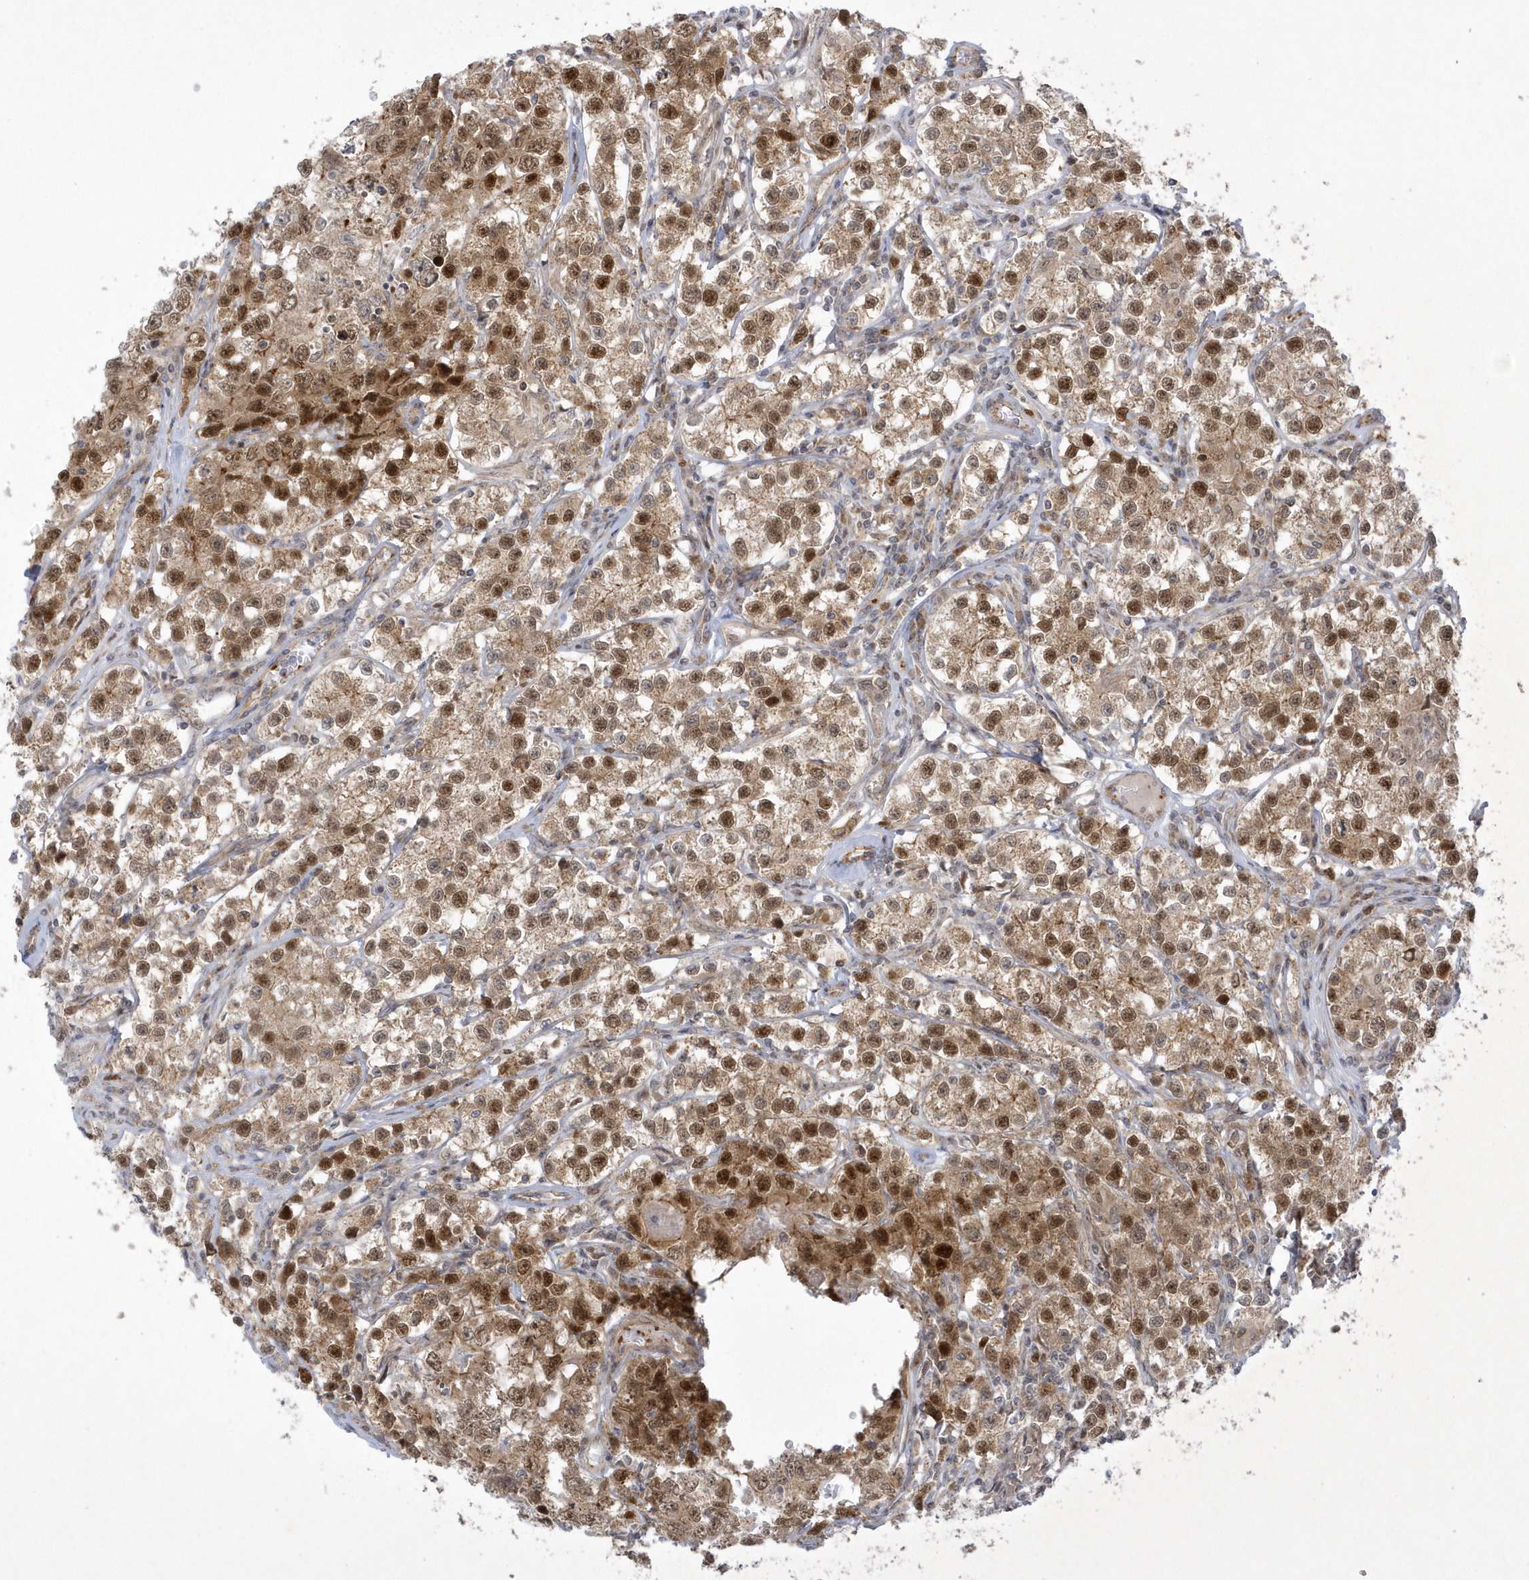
{"staining": {"intensity": "strong", "quantity": ">75%", "location": "cytoplasmic/membranous,nuclear"}, "tissue": "testis cancer", "cell_type": "Tumor cells", "image_type": "cancer", "snomed": [{"axis": "morphology", "description": "Seminoma, NOS"}, {"axis": "morphology", "description": "Carcinoma, Embryonal, NOS"}, {"axis": "topography", "description": "Testis"}], "caption": "A photomicrograph of human testis seminoma stained for a protein demonstrates strong cytoplasmic/membranous and nuclear brown staining in tumor cells.", "gene": "NAF1", "patient": {"sex": "male", "age": 43}}